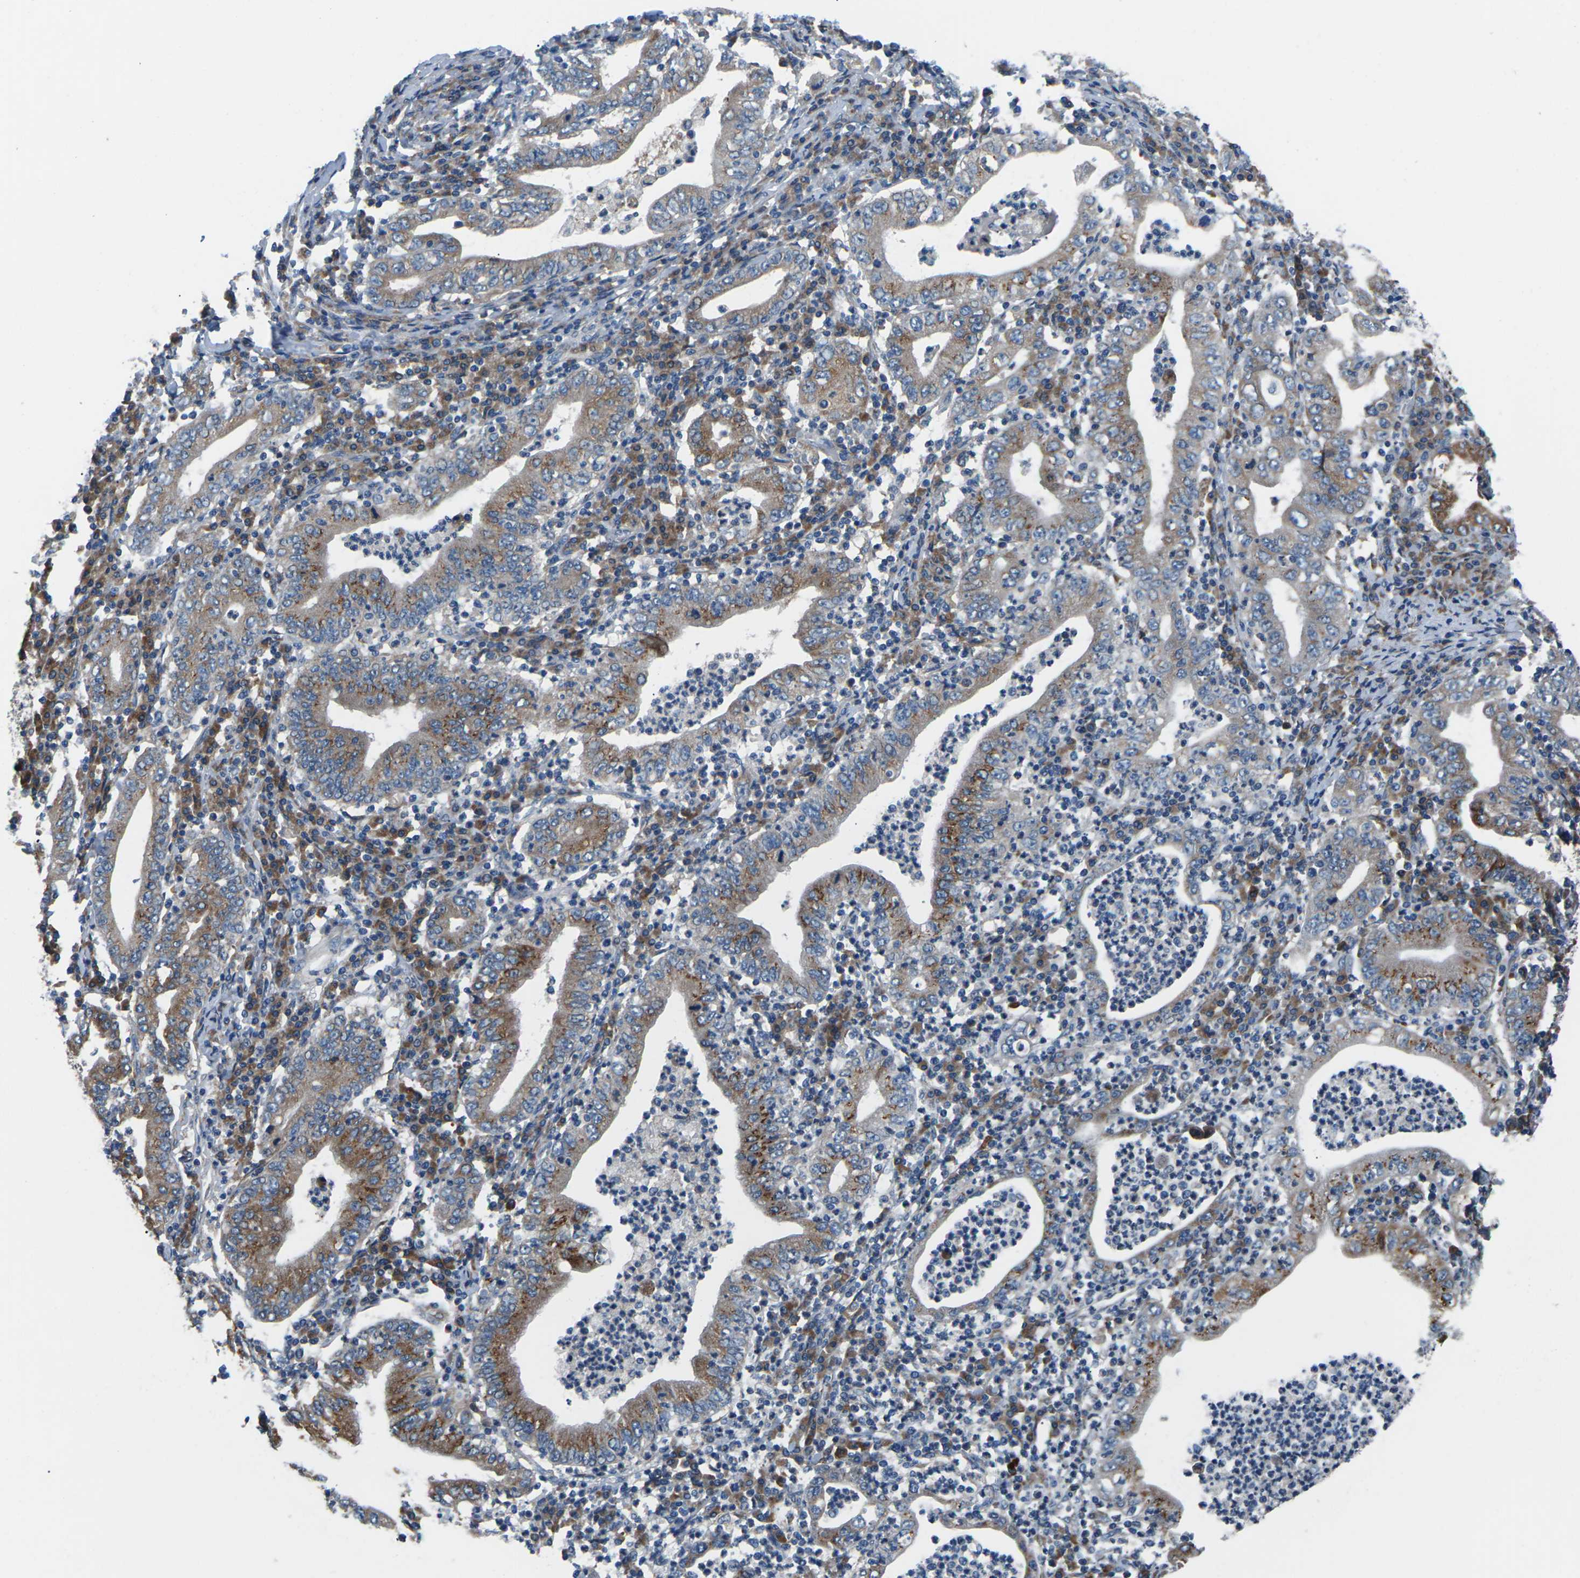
{"staining": {"intensity": "moderate", "quantity": ">75%", "location": "cytoplasmic/membranous"}, "tissue": "stomach cancer", "cell_type": "Tumor cells", "image_type": "cancer", "snomed": [{"axis": "morphology", "description": "Normal tissue, NOS"}, {"axis": "morphology", "description": "Adenocarcinoma, NOS"}, {"axis": "topography", "description": "Esophagus"}, {"axis": "topography", "description": "Stomach, upper"}, {"axis": "topography", "description": "Peripheral nerve tissue"}], "caption": "High-magnification brightfield microscopy of adenocarcinoma (stomach) stained with DAB (brown) and counterstained with hematoxylin (blue). tumor cells exhibit moderate cytoplasmic/membranous expression is appreciated in approximately>75% of cells.", "gene": "GABRP", "patient": {"sex": "male", "age": 62}}